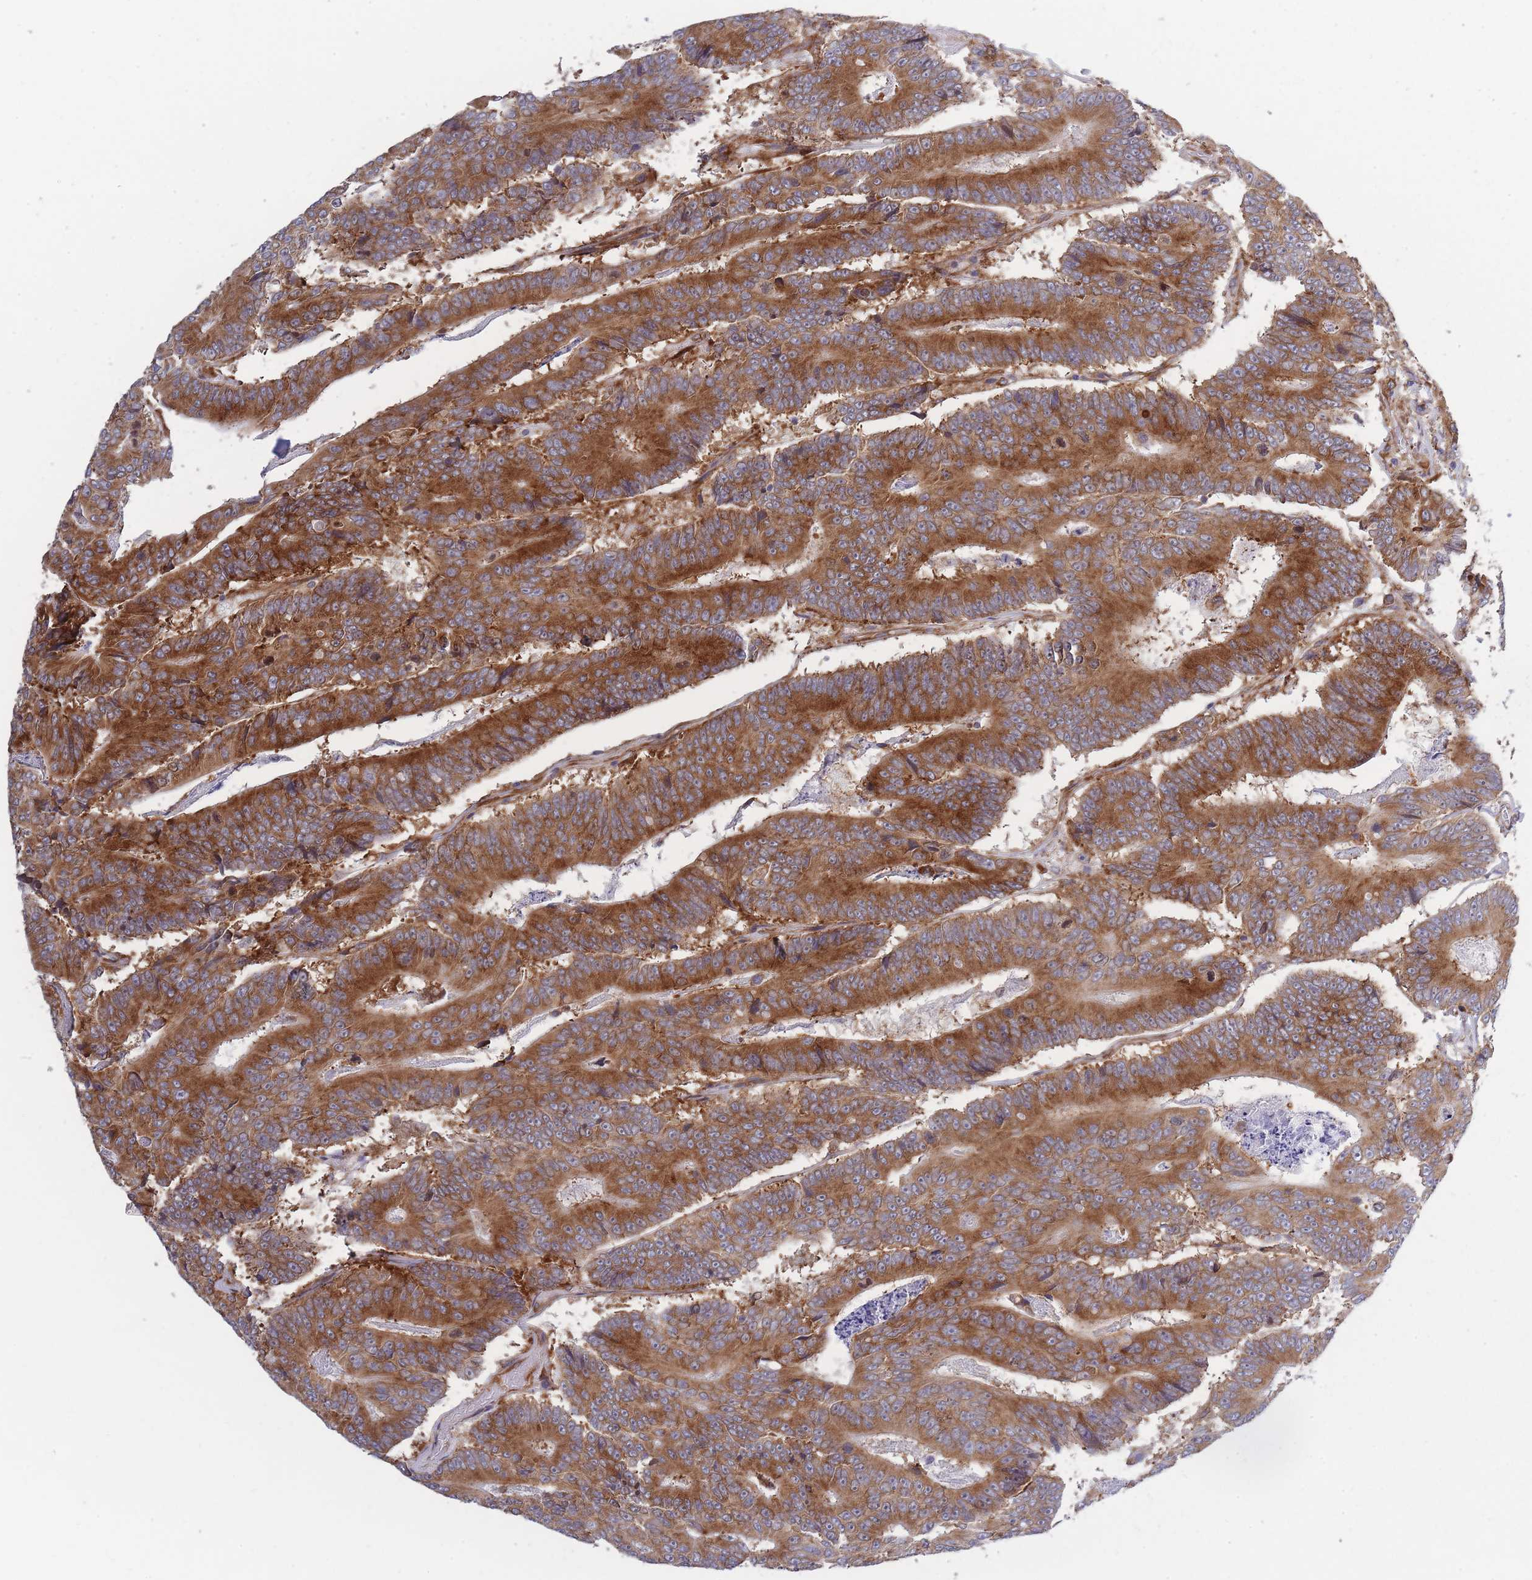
{"staining": {"intensity": "strong", "quantity": ">75%", "location": "cytoplasmic/membranous"}, "tissue": "colorectal cancer", "cell_type": "Tumor cells", "image_type": "cancer", "snomed": [{"axis": "morphology", "description": "Adenocarcinoma, NOS"}, {"axis": "topography", "description": "Colon"}], "caption": "Human colorectal cancer stained for a protein (brown) exhibits strong cytoplasmic/membranous positive staining in approximately >75% of tumor cells.", "gene": "CCDC124", "patient": {"sex": "male", "age": 83}}